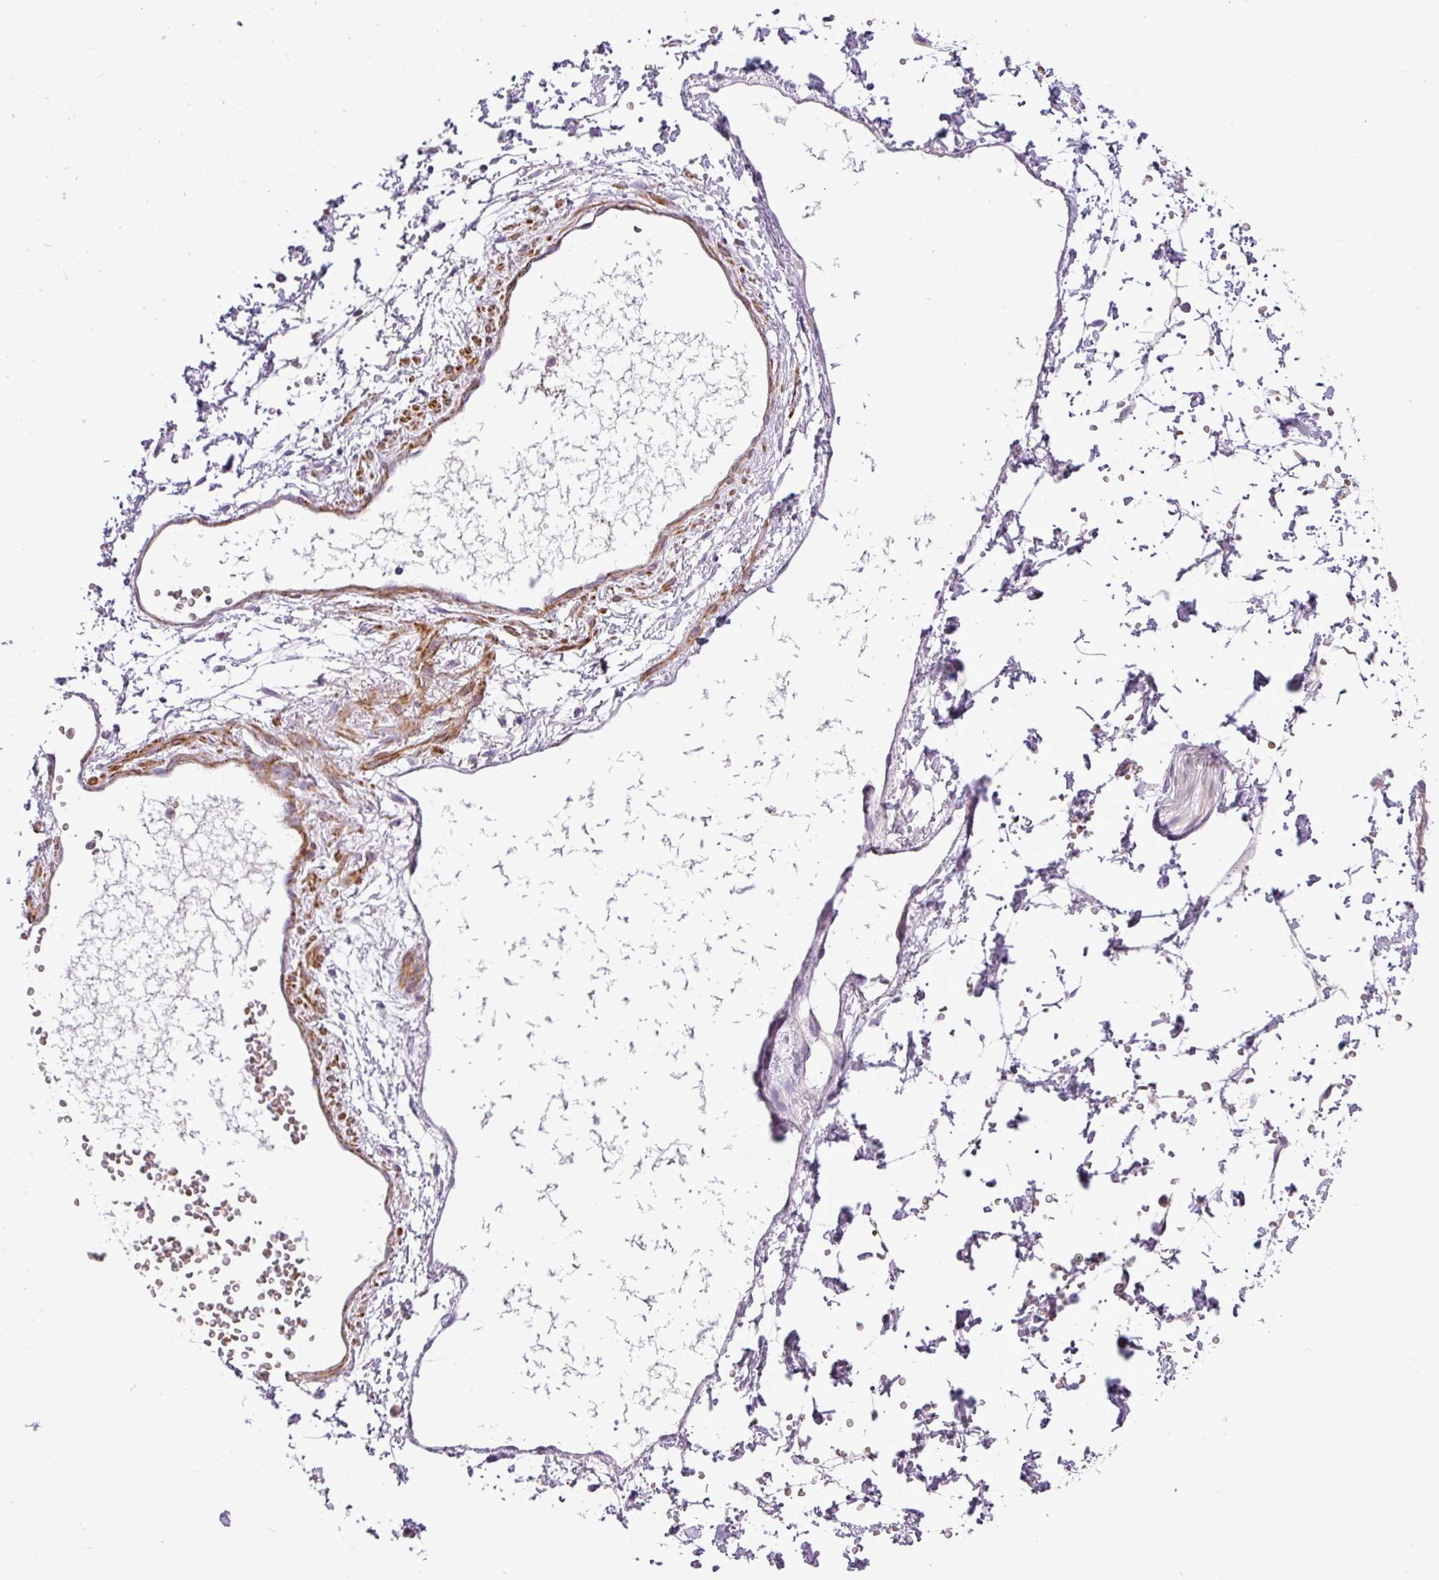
{"staining": {"intensity": "negative", "quantity": "none", "location": "none"}, "tissue": "adipose tissue", "cell_type": "Adipocytes", "image_type": "normal", "snomed": [{"axis": "morphology", "description": "Normal tissue, NOS"}, {"axis": "topography", "description": "Prostate"}, {"axis": "topography", "description": "Peripheral nerve tissue"}], "caption": "This is a micrograph of immunohistochemistry (IHC) staining of benign adipose tissue, which shows no staining in adipocytes.", "gene": "NBEAL2", "patient": {"sex": "male", "age": 55}}